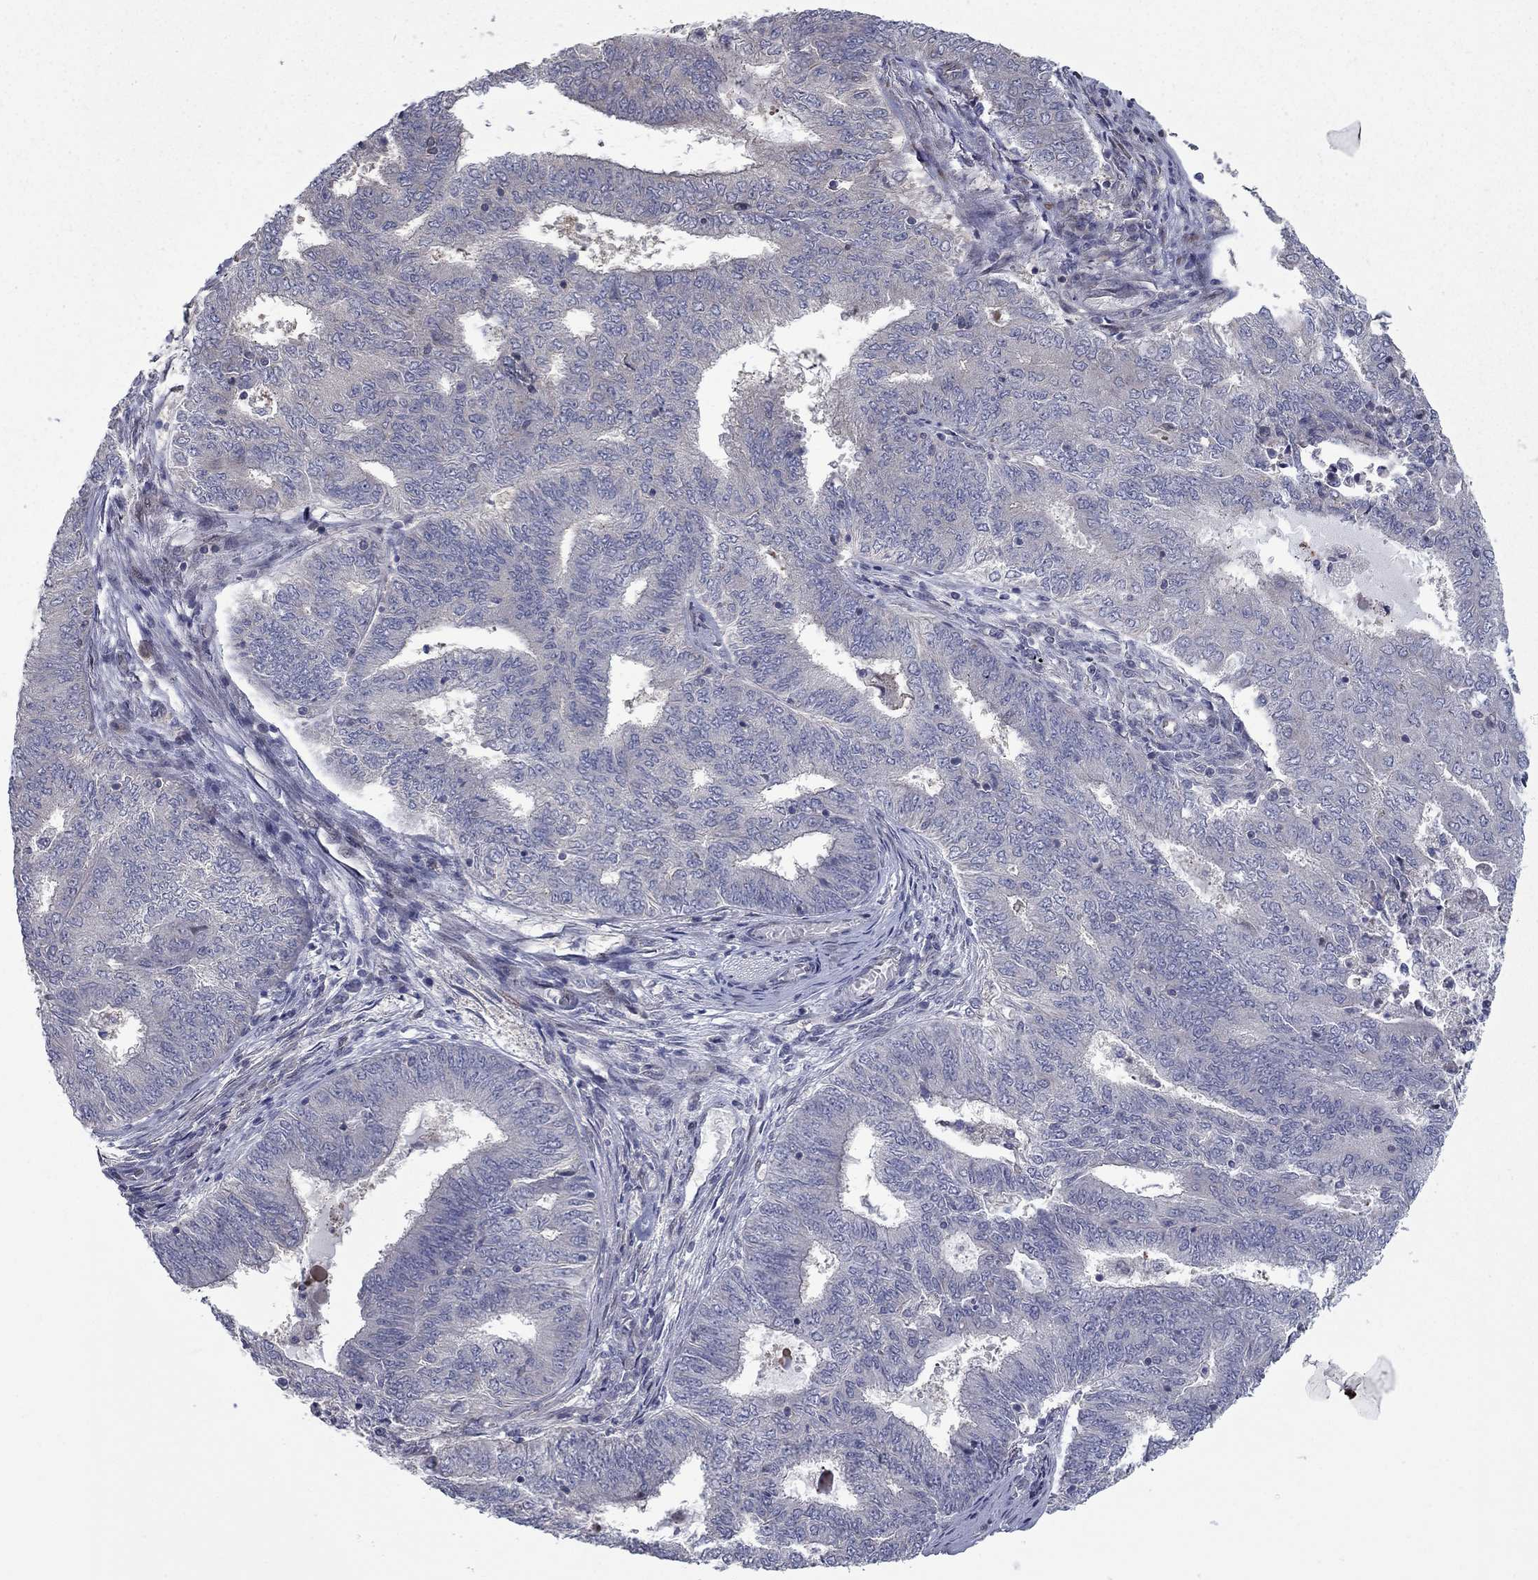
{"staining": {"intensity": "negative", "quantity": "none", "location": "none"}, "tissue": "endometrial cancer", "cell_type": "Tumor cells", "image_type": "cancer", "snomed": [{"axis": "morphology", "description": "Adenocarcinoma, NOS"}, {"axis": "topography", "description": "Endometrium"}], "caption": "This is a histopathology image of immunohistochemistry (IHC) staining of endometrial cancer, which shows no positivity in tumor cells.", "gene": "DUSP7", "patient": {"sex": "female", "age": 62}}